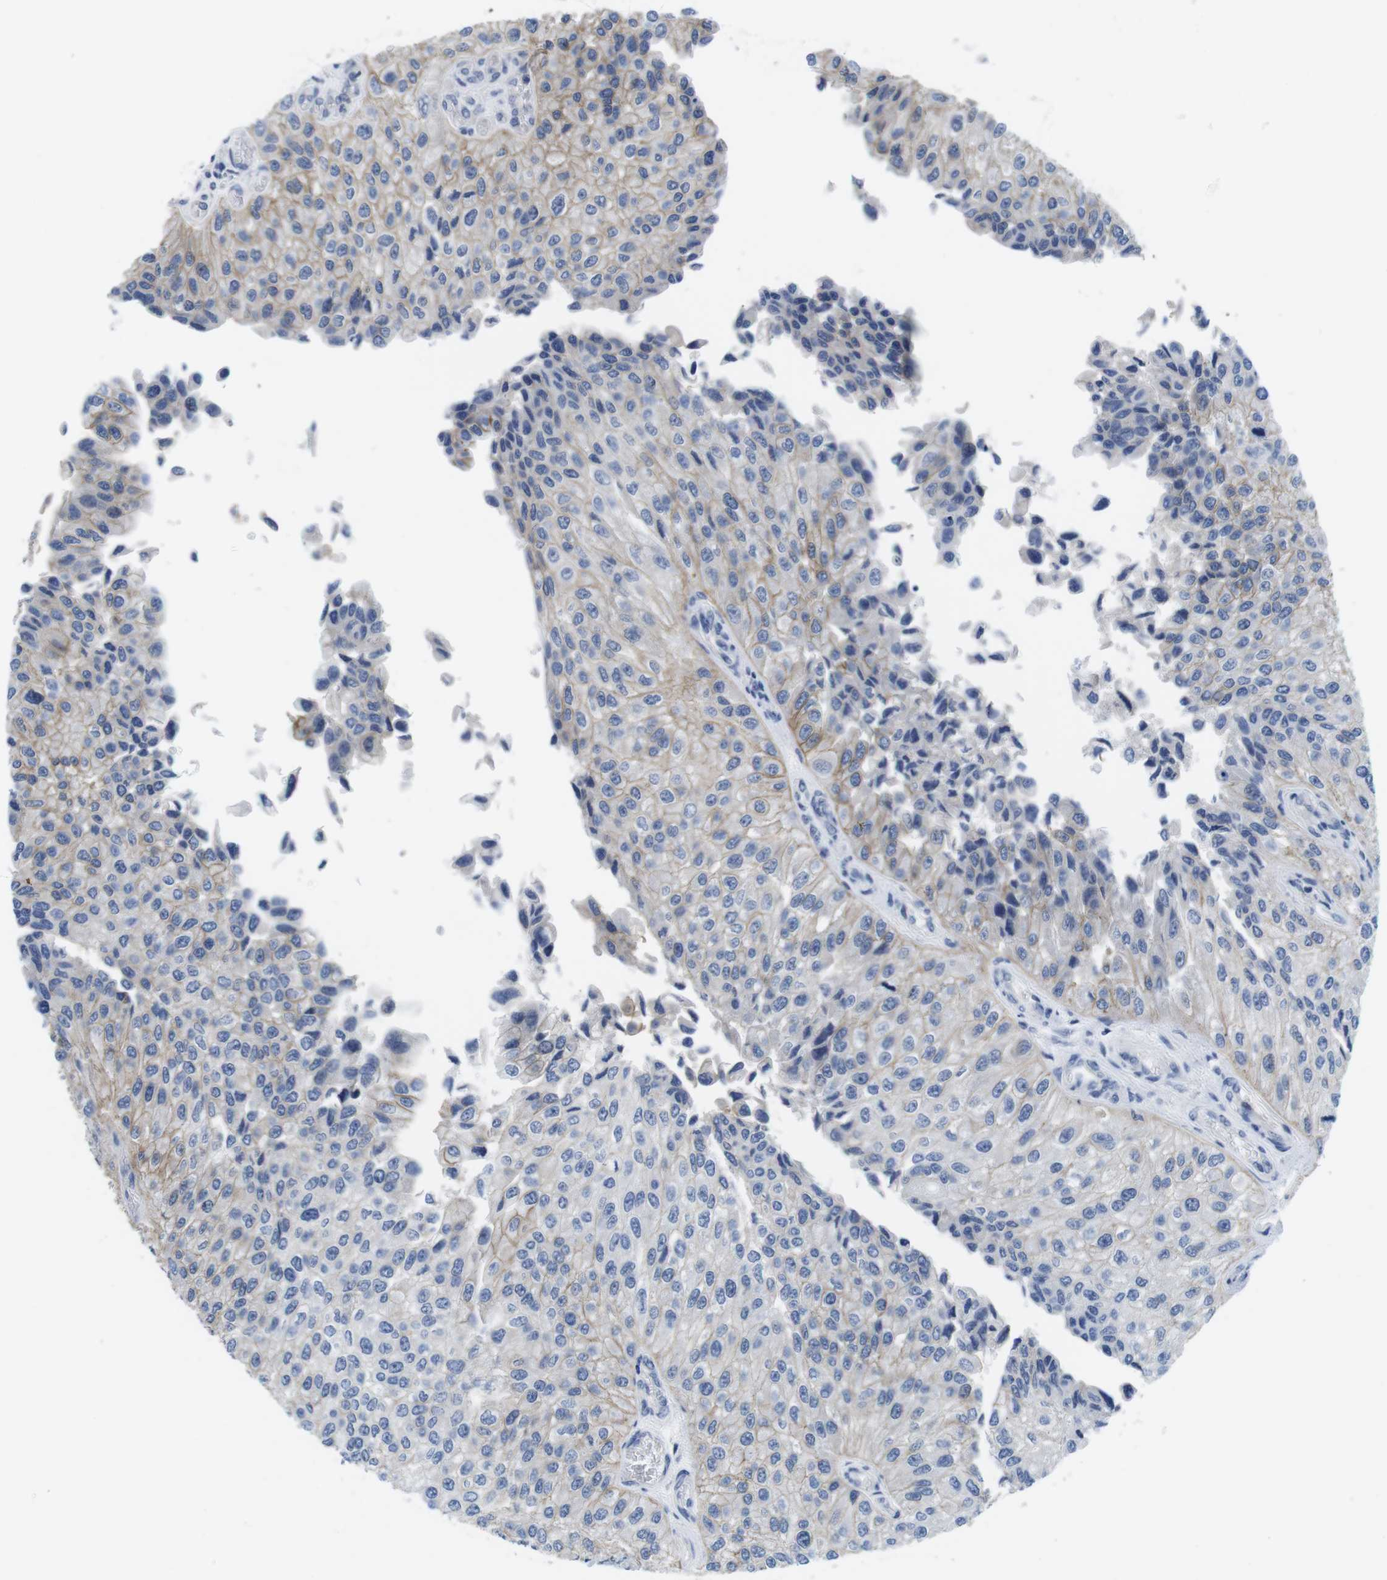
{"staining": {"intensity": "moderate", "quantity": "25%-75%", "location": "cytoplasmic/membranous"}, "tissue": "urothelial cancer", "cell_type": "Tumor cells", "image_type": "cancer", "snomed": [{"axis": "morphology", "description": "Urothelial carcinoma, High grade"}, {"axis": "topography", "description": "Kidney"}, {"axis": "topography", "description": "Urinary bladder"}], "caption": "Tumor cells show medium levels of moderate cytoplasmic/membranous expression in approximately 25%-75% of cells in human urothelial cancer. (DAB (3,3'-diaminobenzidine) = brown stain, brightfield microscopy at high magnification).", "gene": "SCRIB", "patient": {"sex": "male", "age": 77}}